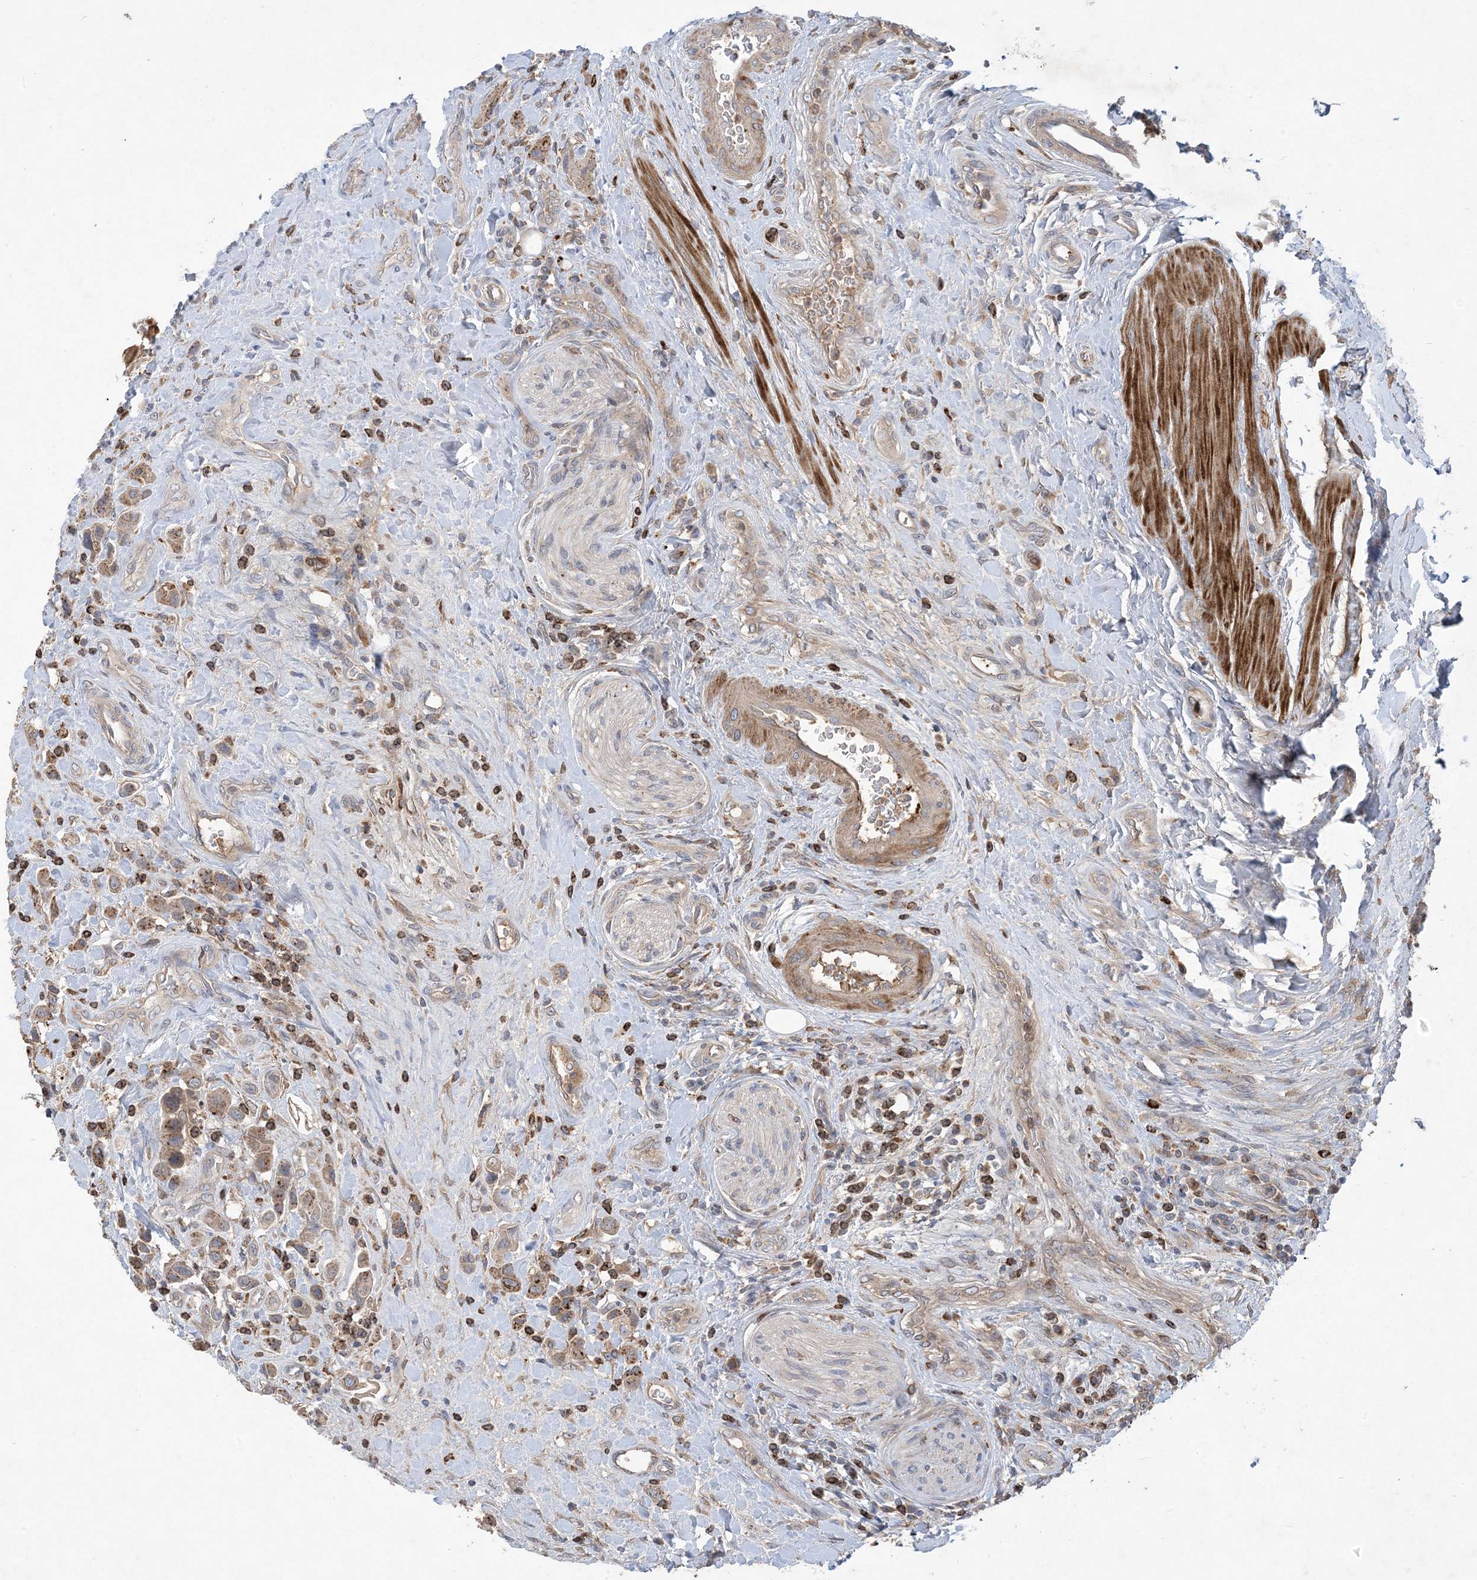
{"staining": {"intensity": "weak", "quantity": ">75%", "location": "cytoplasmic/membranous"}, "tissue": "urothelial cancer", "cell_type": "Tumor cells", "image_type": "cancer", "snomed": [{"axis": "morphology", "description": "Urothelial carcinoma, High grade"}, {"axis": "topography", "description": "Urinary bladder"}], "caption": "Immunohistochemical staining of high-grade urothelial carcinoma reveals low levels of weak cytoplasmic/membranous positivity in approximately >75% of tumor cells.", "gene": "MASP2", "patient": {"sex": "male", "age": 50}}